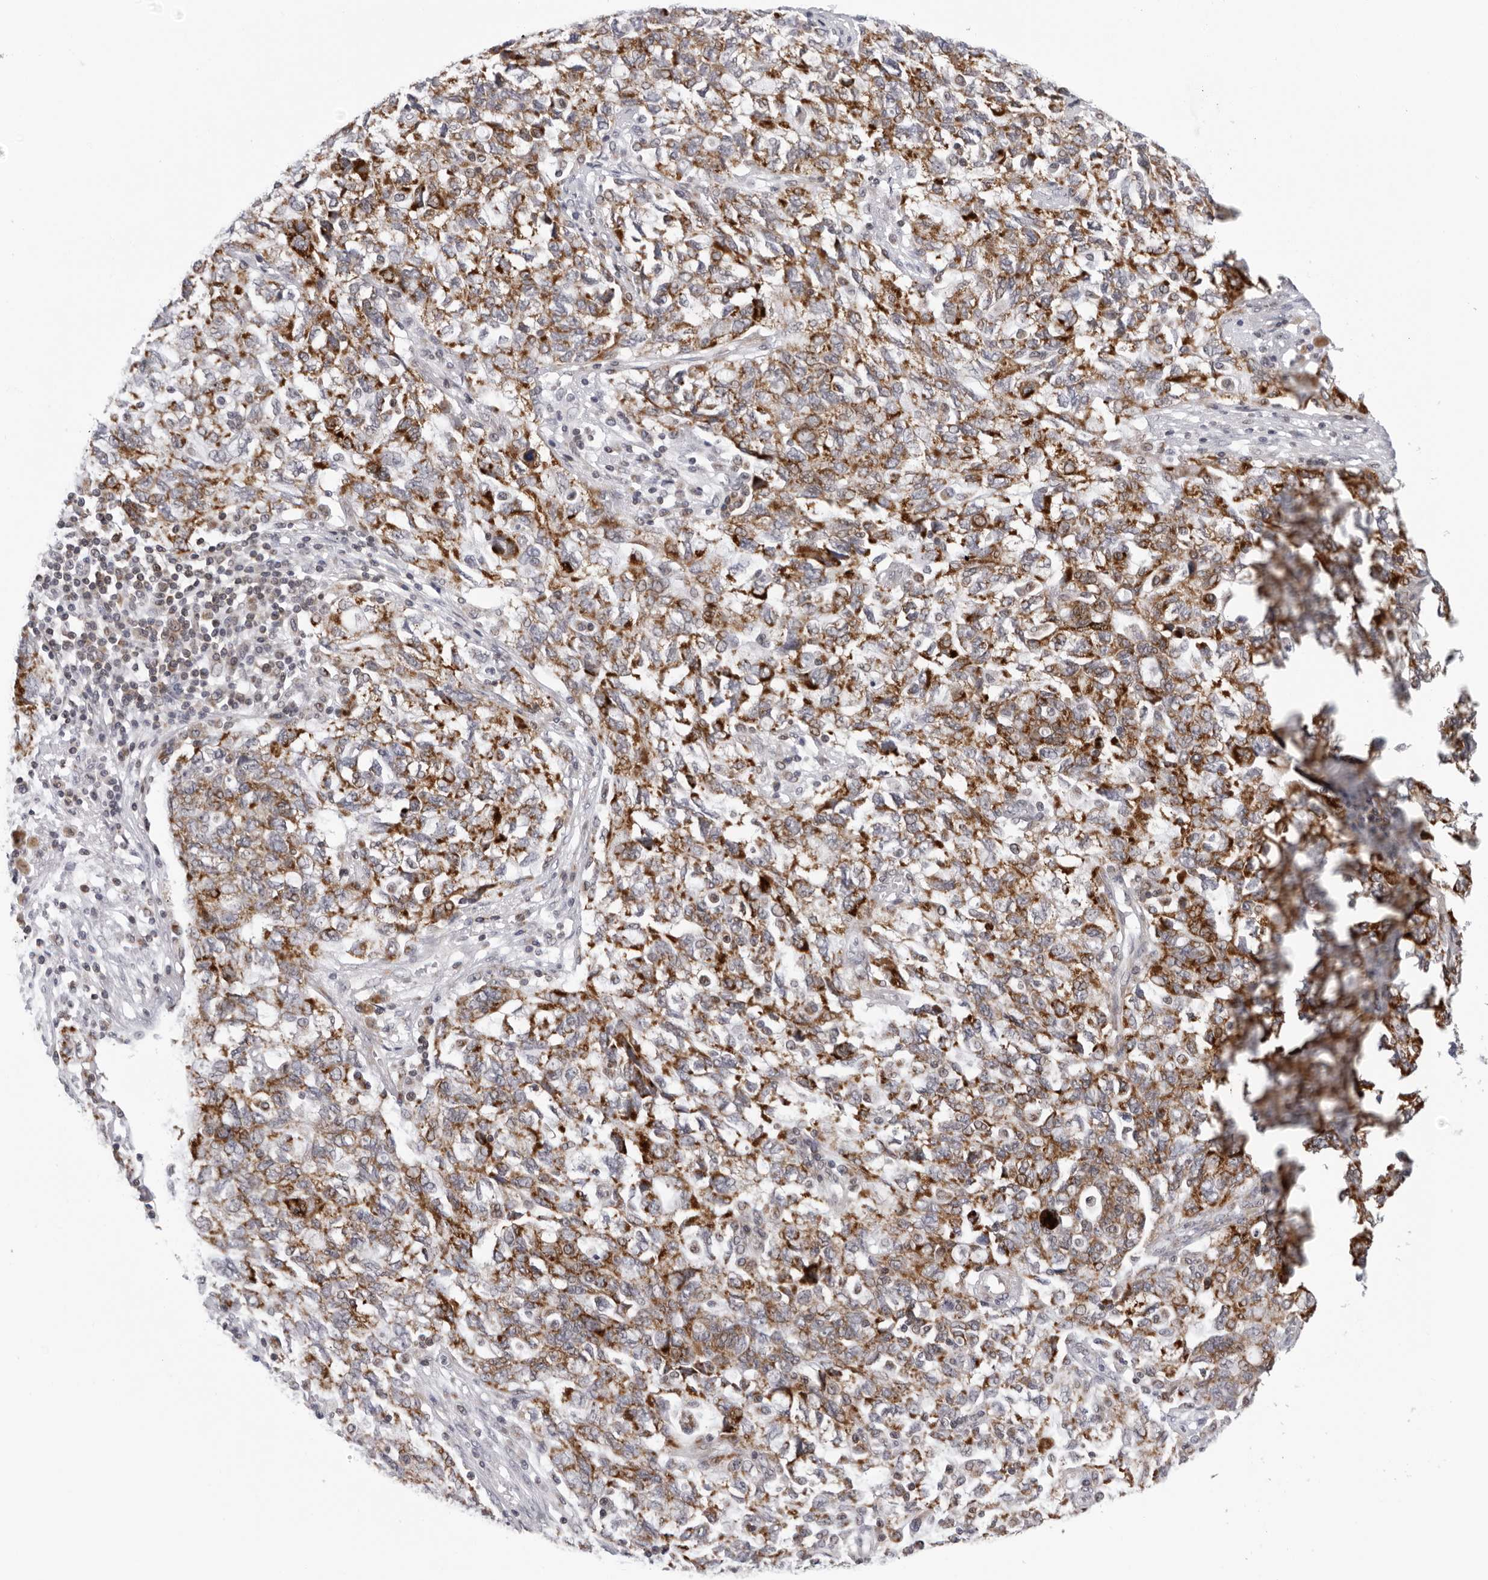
{"staining": {"intensity": "strong", "quantity": ">75%", "location": "cytoplasmic/membranous"}, "tissue": "ovarian cancer", "cell_type": "Tumor cells", "image_type": "cancer", "snomed": [{"axis": "morphology", "description": "Carcinoma, NOS"}, {"axis": "morphology", "description": "Cystadenocarcinoma, serous, NOS"}, {"axis": "topography", "description": "Ovary"}], "caption": "DAB (3,3'-diaminobenzidine) immunohistochemical staining of human ovarian cancer demonstrates strong cytoplasmic/membranous protein positivity in about >75% of tumor cells.", "gene": "CPT2", "patient": {"sex": "female", "age": 69}}